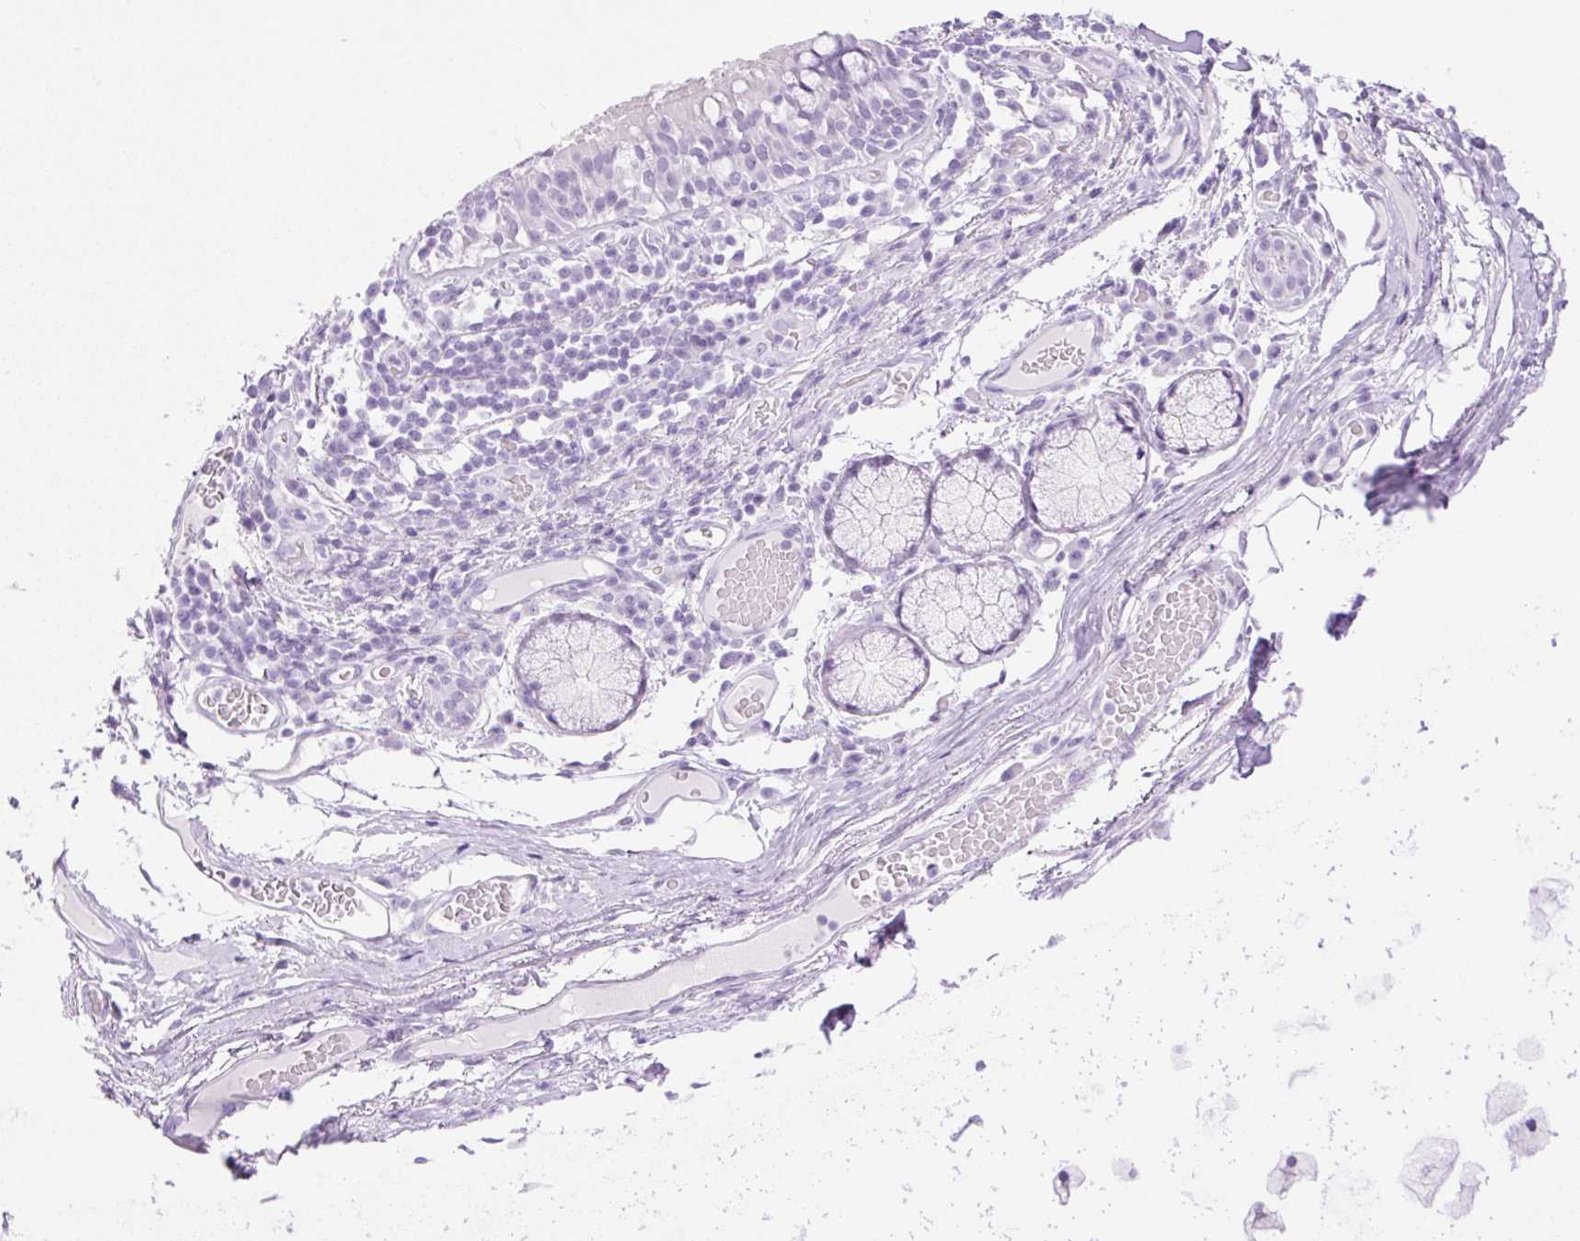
{"staining": {"intensity": "negative", "quantity": "none", "location": "none"}, "tissue": "adipose tissue", "cell_type": "Adipocytes", "image_type": "normal", "snomed": [{"axis": "morphology", "description": "Normal tissue, NOS"}, {"axis": "topography", "description": "Cartilage tissue"}, {"axis": "topography", "description": "Bronchus"}], "caption": "Immunohistochemistry of unremarkable adipose tissue demonstrates no positivity in adipocytes. The staining was performed using DAB (3,3'-diaminobenzidine) to visualize the protein expression in brown, while the nuclei were stained in blue with hematoxylin (Magnification: 20x).", "gene": "SPRR4", "patient": {"sex": "male", "age": 56}}